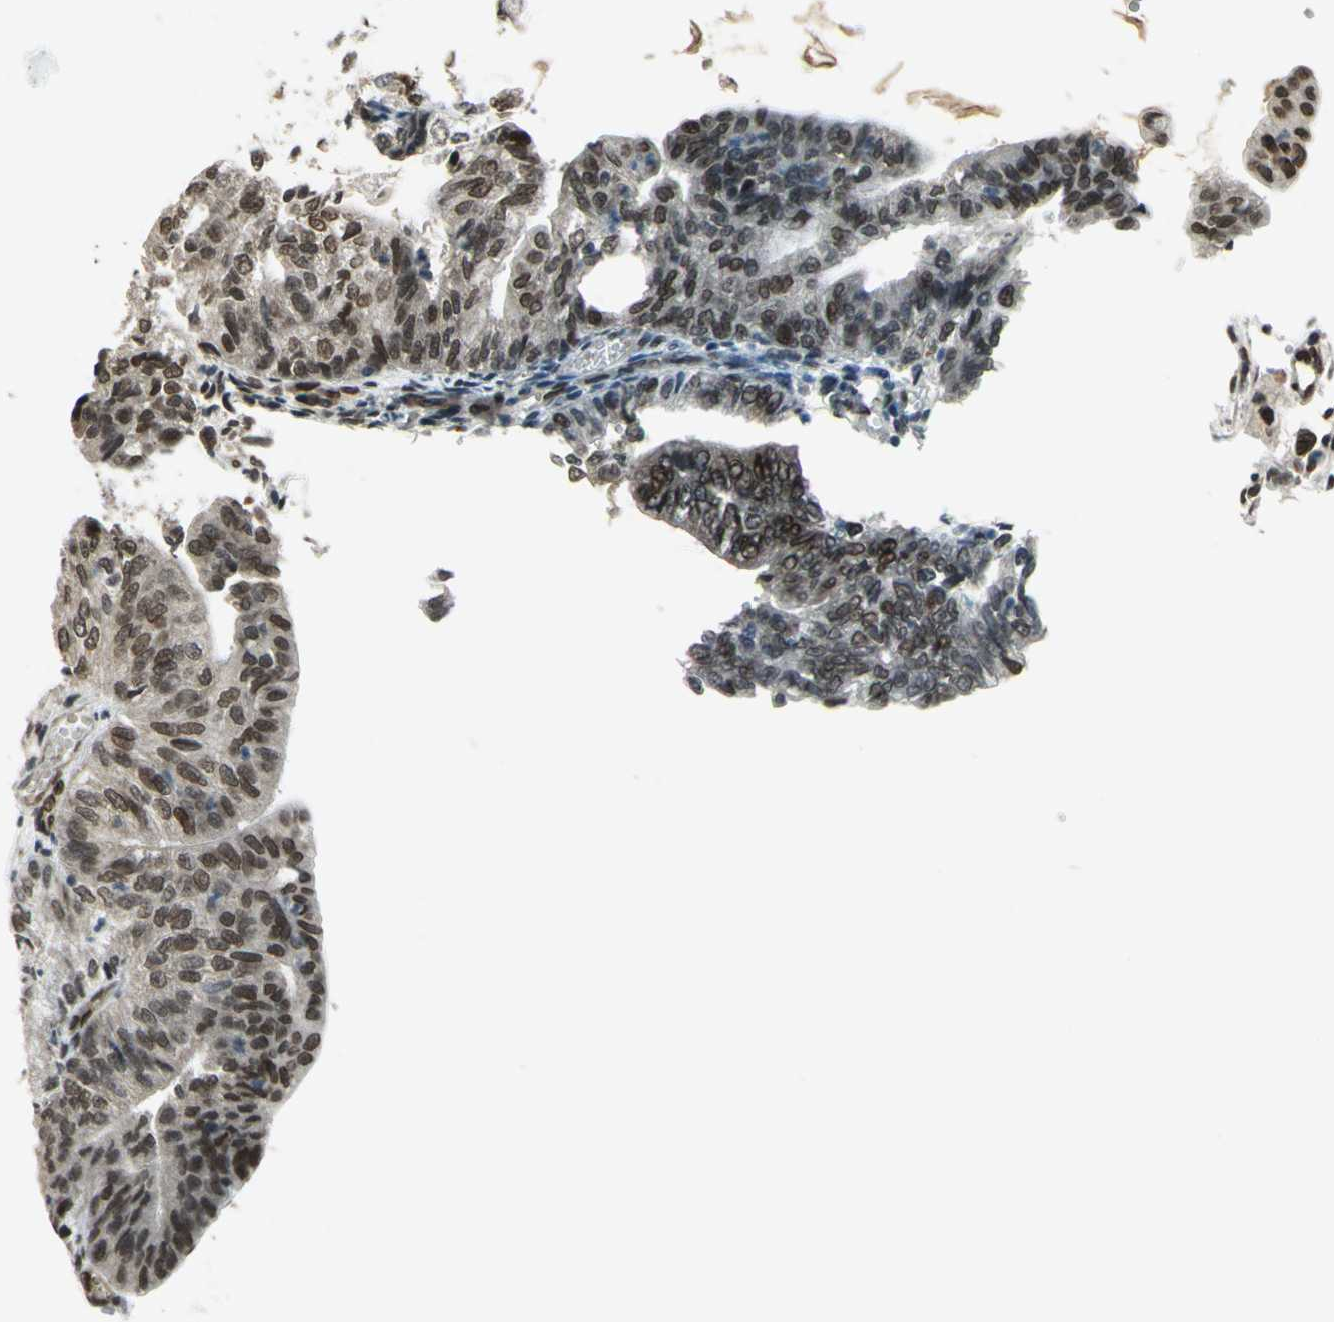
{"staining": {"intensity": "strong", "quantity": ">75%", "location": "cytoplasmic/membranous,nuclear"}, "tissue": "endometrial cancer", "cell_type": "Tumor cells", "image_type": "cancer", "snomed": [{"axis": "morphology", "description": "Adenocarcinoma, NOS"}, {"axis": "topography", "description": "Endometrium"}], "caption": "DAB (3,3'-diaminobenzidine) immunohistochemical staining of endometrial adenocarcinoma demonstrates strong cytoplasmic/membranous and nuclear protein staining in about >75% of tumor cells.", "gene": "ISY1", "patient": {"sex": "female", "age": 59}}